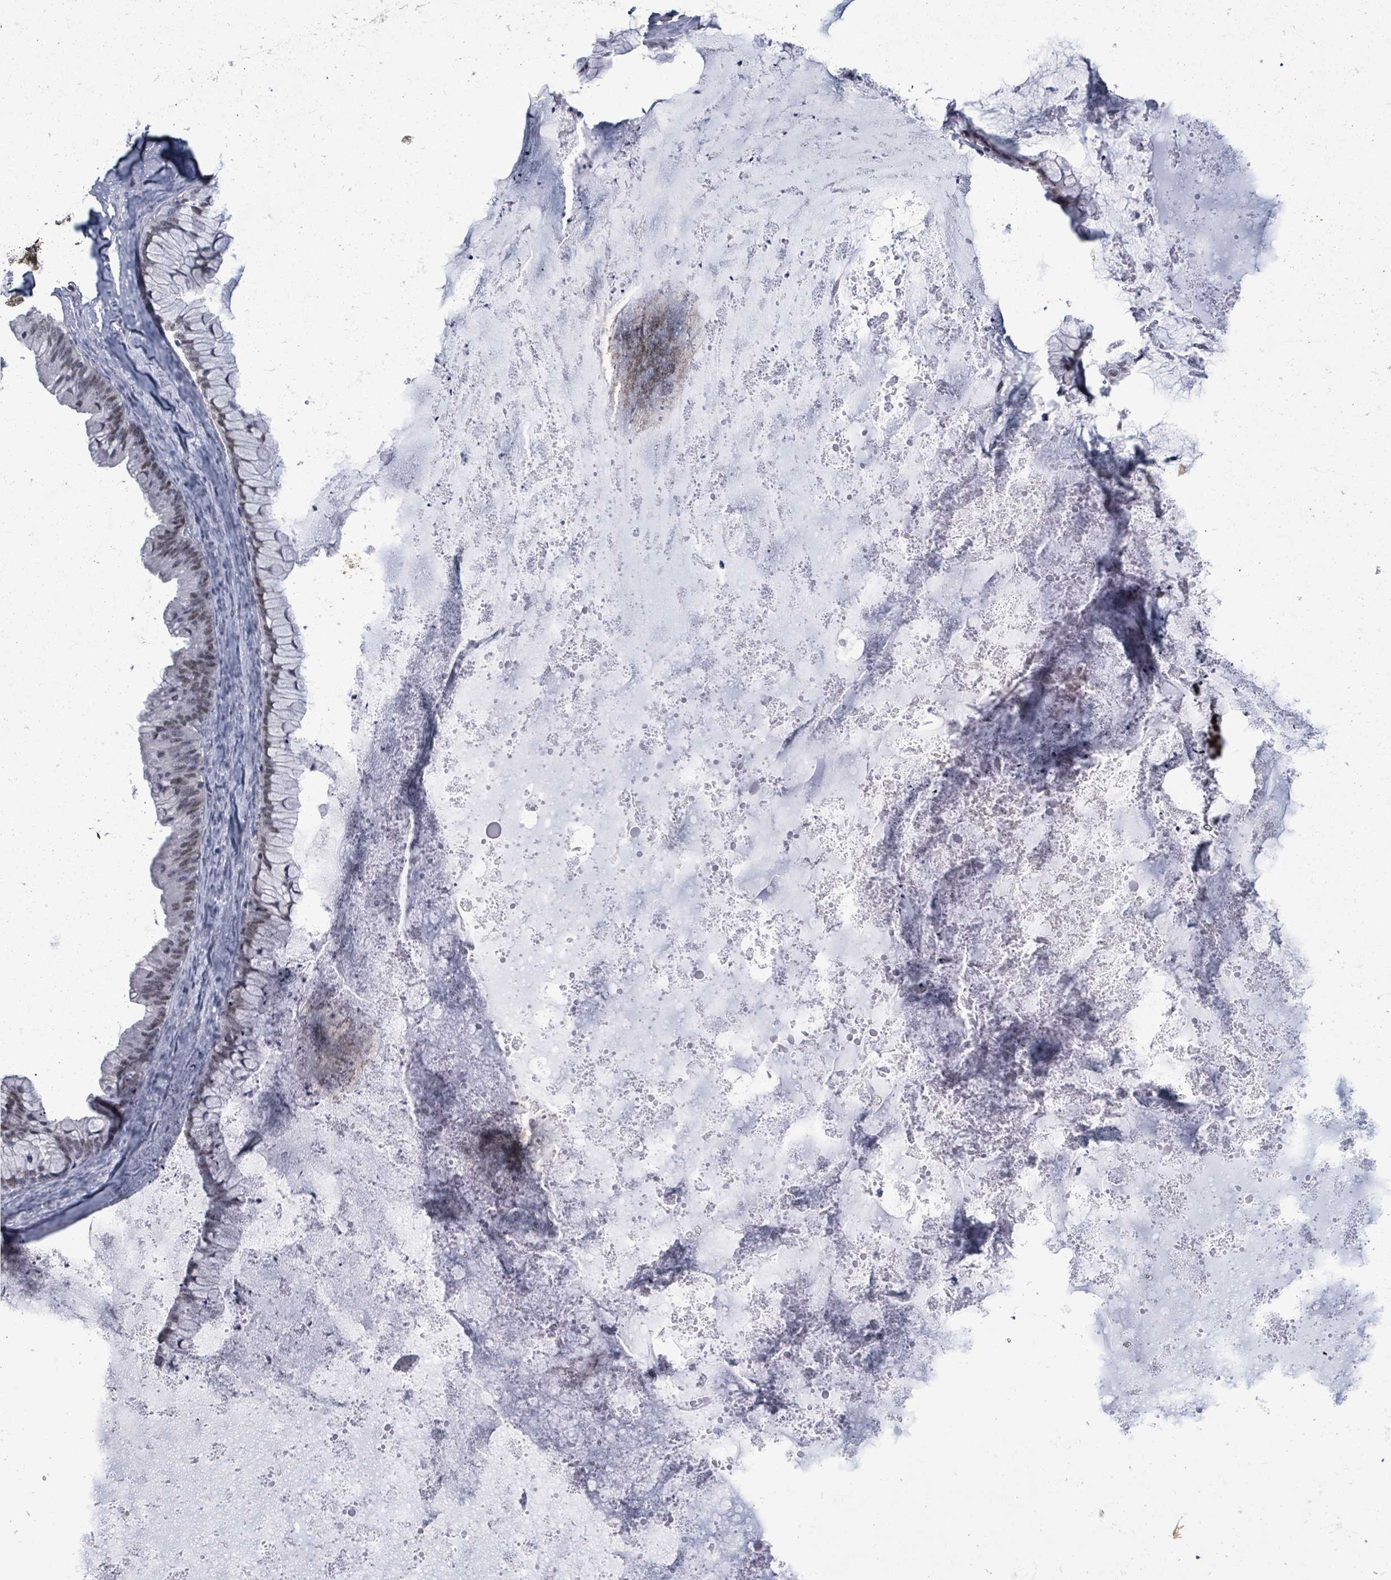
{"staining": {"intensity": "weak", "quantity": "25%-75%", "location": "nuclear"}, "tissue": "ovarian cancer", "cell_type": "Tumor cells", "image_type": "cancer", "snomed": [{"axis": "morphology", "description": "Cystadenocarcinoma, mucinous, NOS"}, {"axis": "topography", "description": "Ovary"}], "caption": "Immunohistochemical staining of human ovarian cancer (mucinous cystadenocarcinoma) shows weak nuclear protein expression in about 25%-75% of tumor cells.", "gene": "ERCC5", "patient": {"sex": "female", "age": 35}}